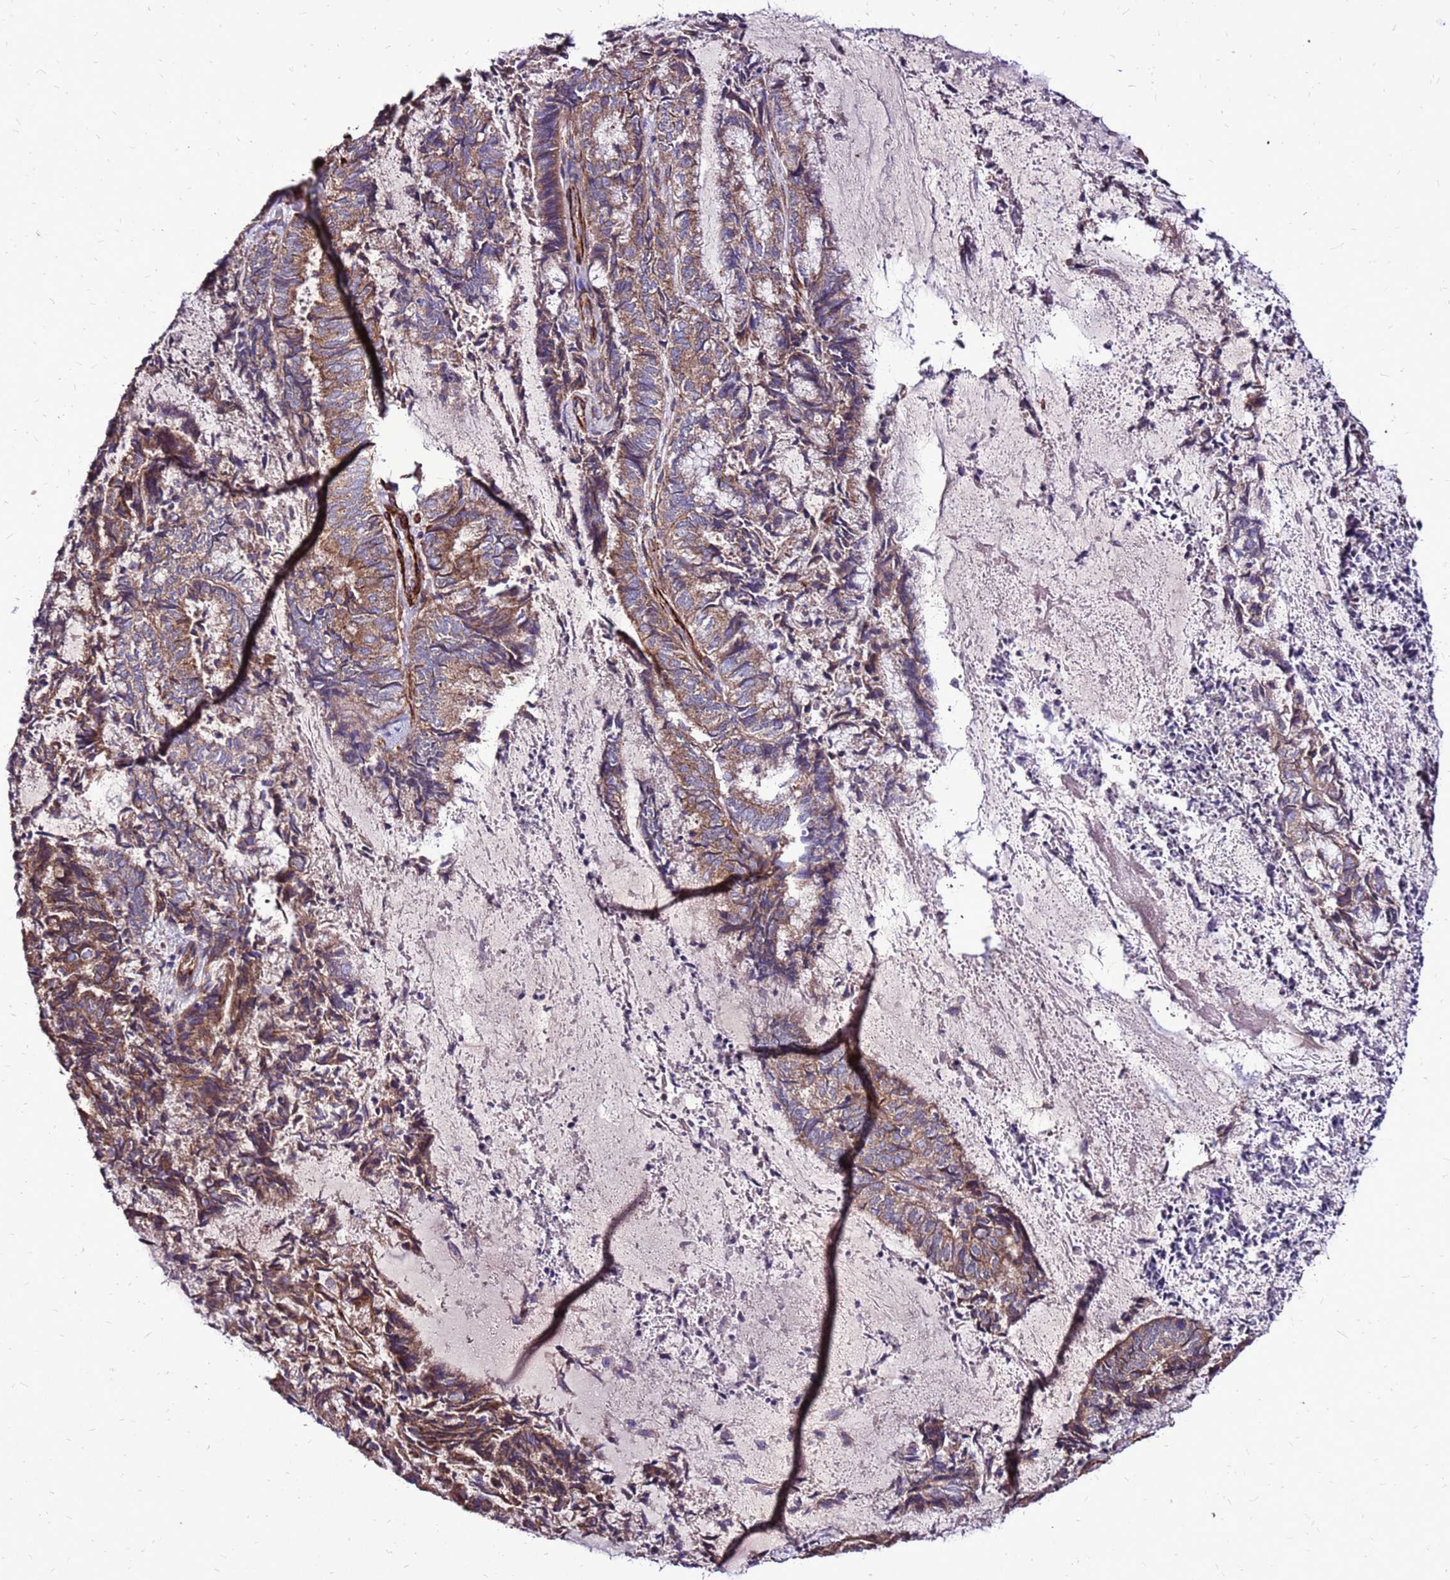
{"staining": {"intensity": "moderate", "quantity": ">75%", "location": "cytoplasmic/membranous"}, "tissue": "endometrial cancer", "cell_type": "Tumor cells", "image_type": "cancer", "snomed": [{"axis": "morphology", "description": "Adenocarcinoma, NOS"}, {"axis": "topography", "description": "Endometrium"}], "caption": "High-power microscopy captured an IHC photomicrograph of endometrial cancer (adenocarcinoma), revealing moderate cytoplasmic/membranous staining in approximately >75% of tumor cells. The protein is stained brown, and the nuclei are stained in blue (DAB IHC with brightfield microscopy, high magnification).", "gene": "EI24", "patient": {"sex": "female", "age": 80}}